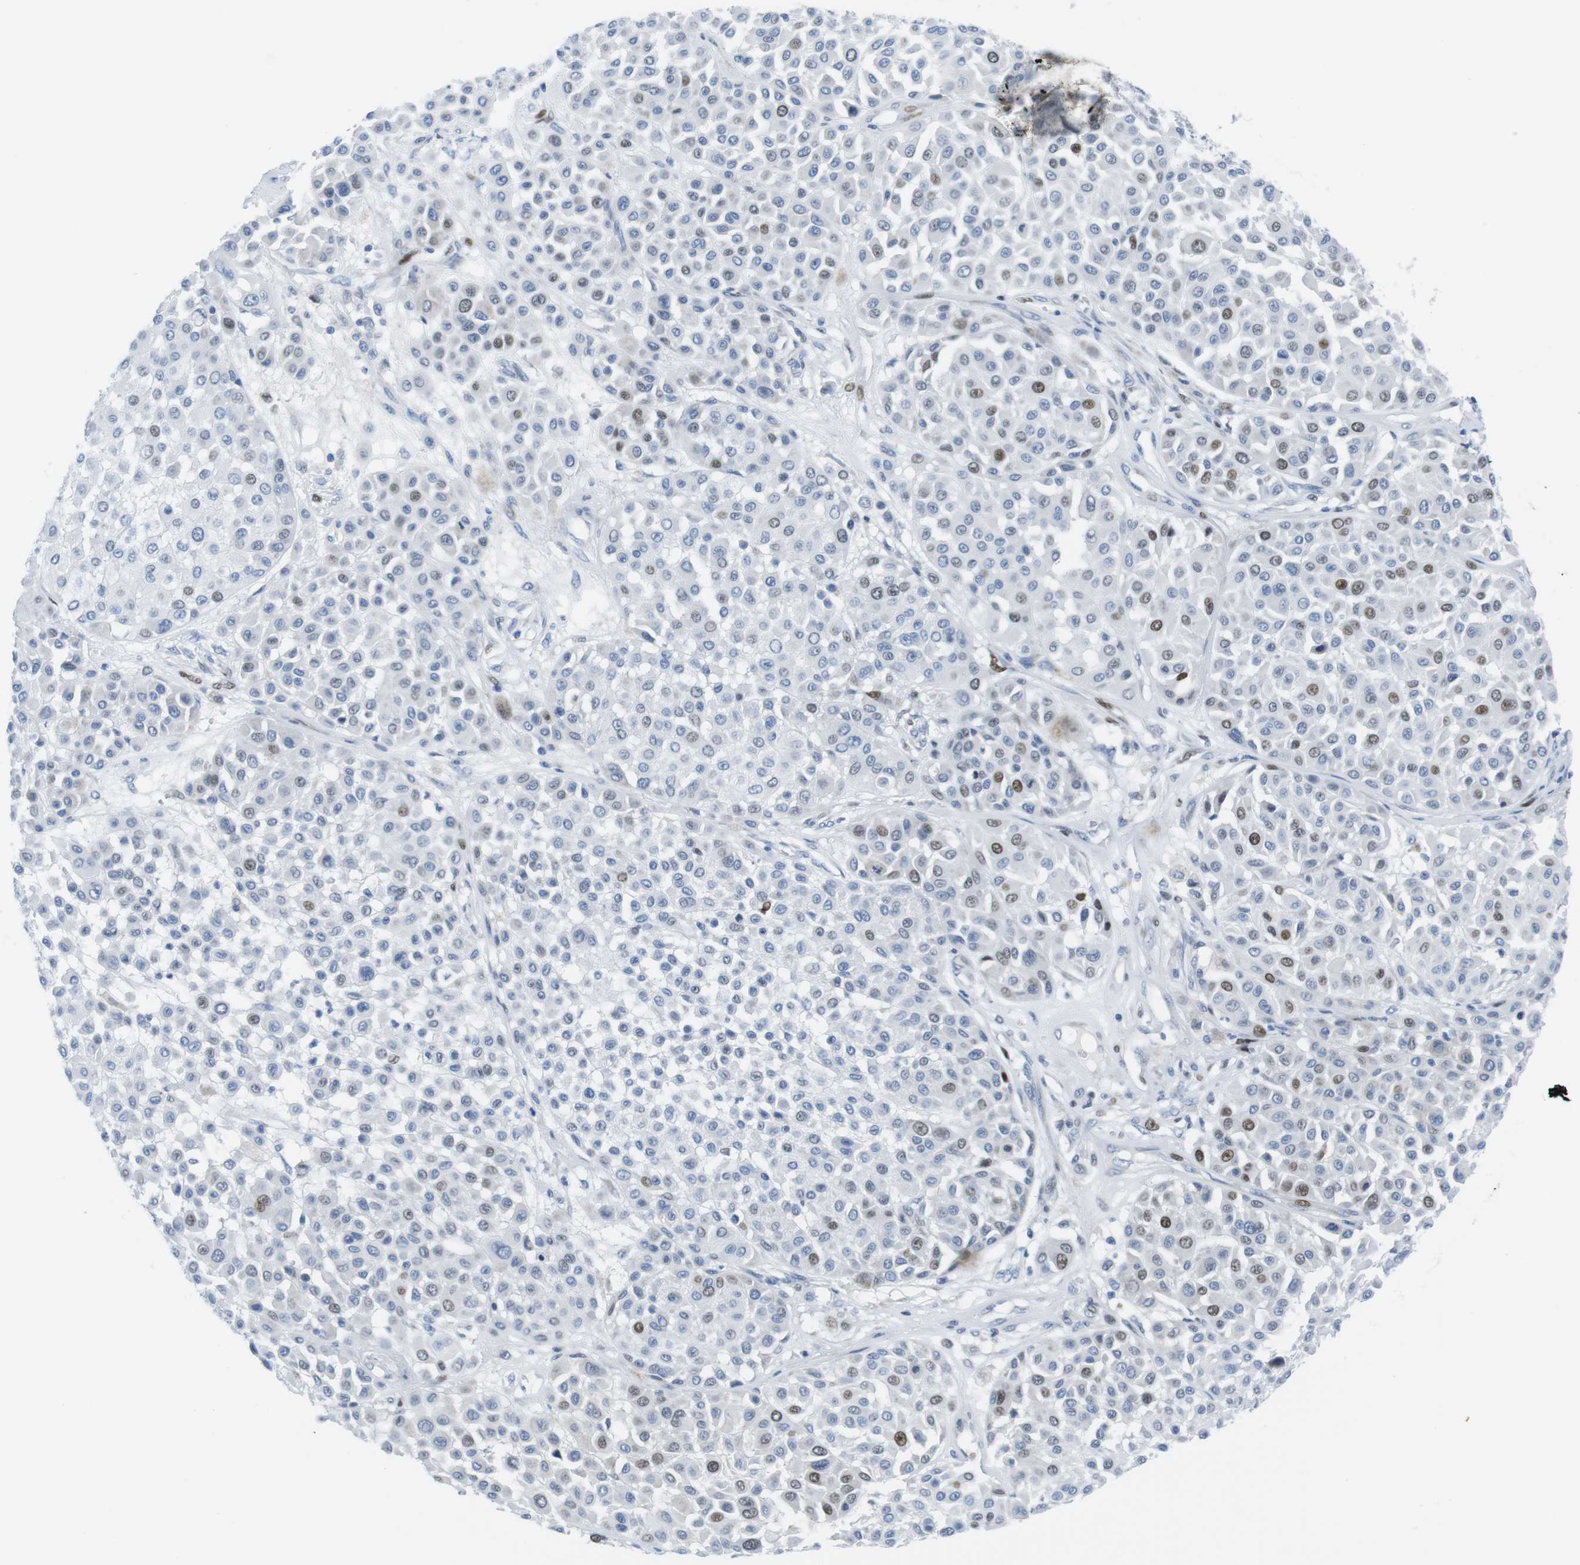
{"staining": {"intensity": "moderate", "quantity": "<25%", "location": "nuclear"}, "tissue": "melanoma", "cell_type": "Tumor cells", "image_type": "cancer", "snomed": [{"axis": "morphology", "description": "Malignant melanoma, Metastatic site"}, {"axis": "topography", "description": "Soft tissue"}], "caption": "Immunohistochemistry (IHC) (DAB) staining of human malignant melanoma (metastatic site) demonstrates moderate nuclear protein expression in about <25% of tumor cells.", "gene": "CHAF1A", "patient": {"sex": "male", "age": 41}}